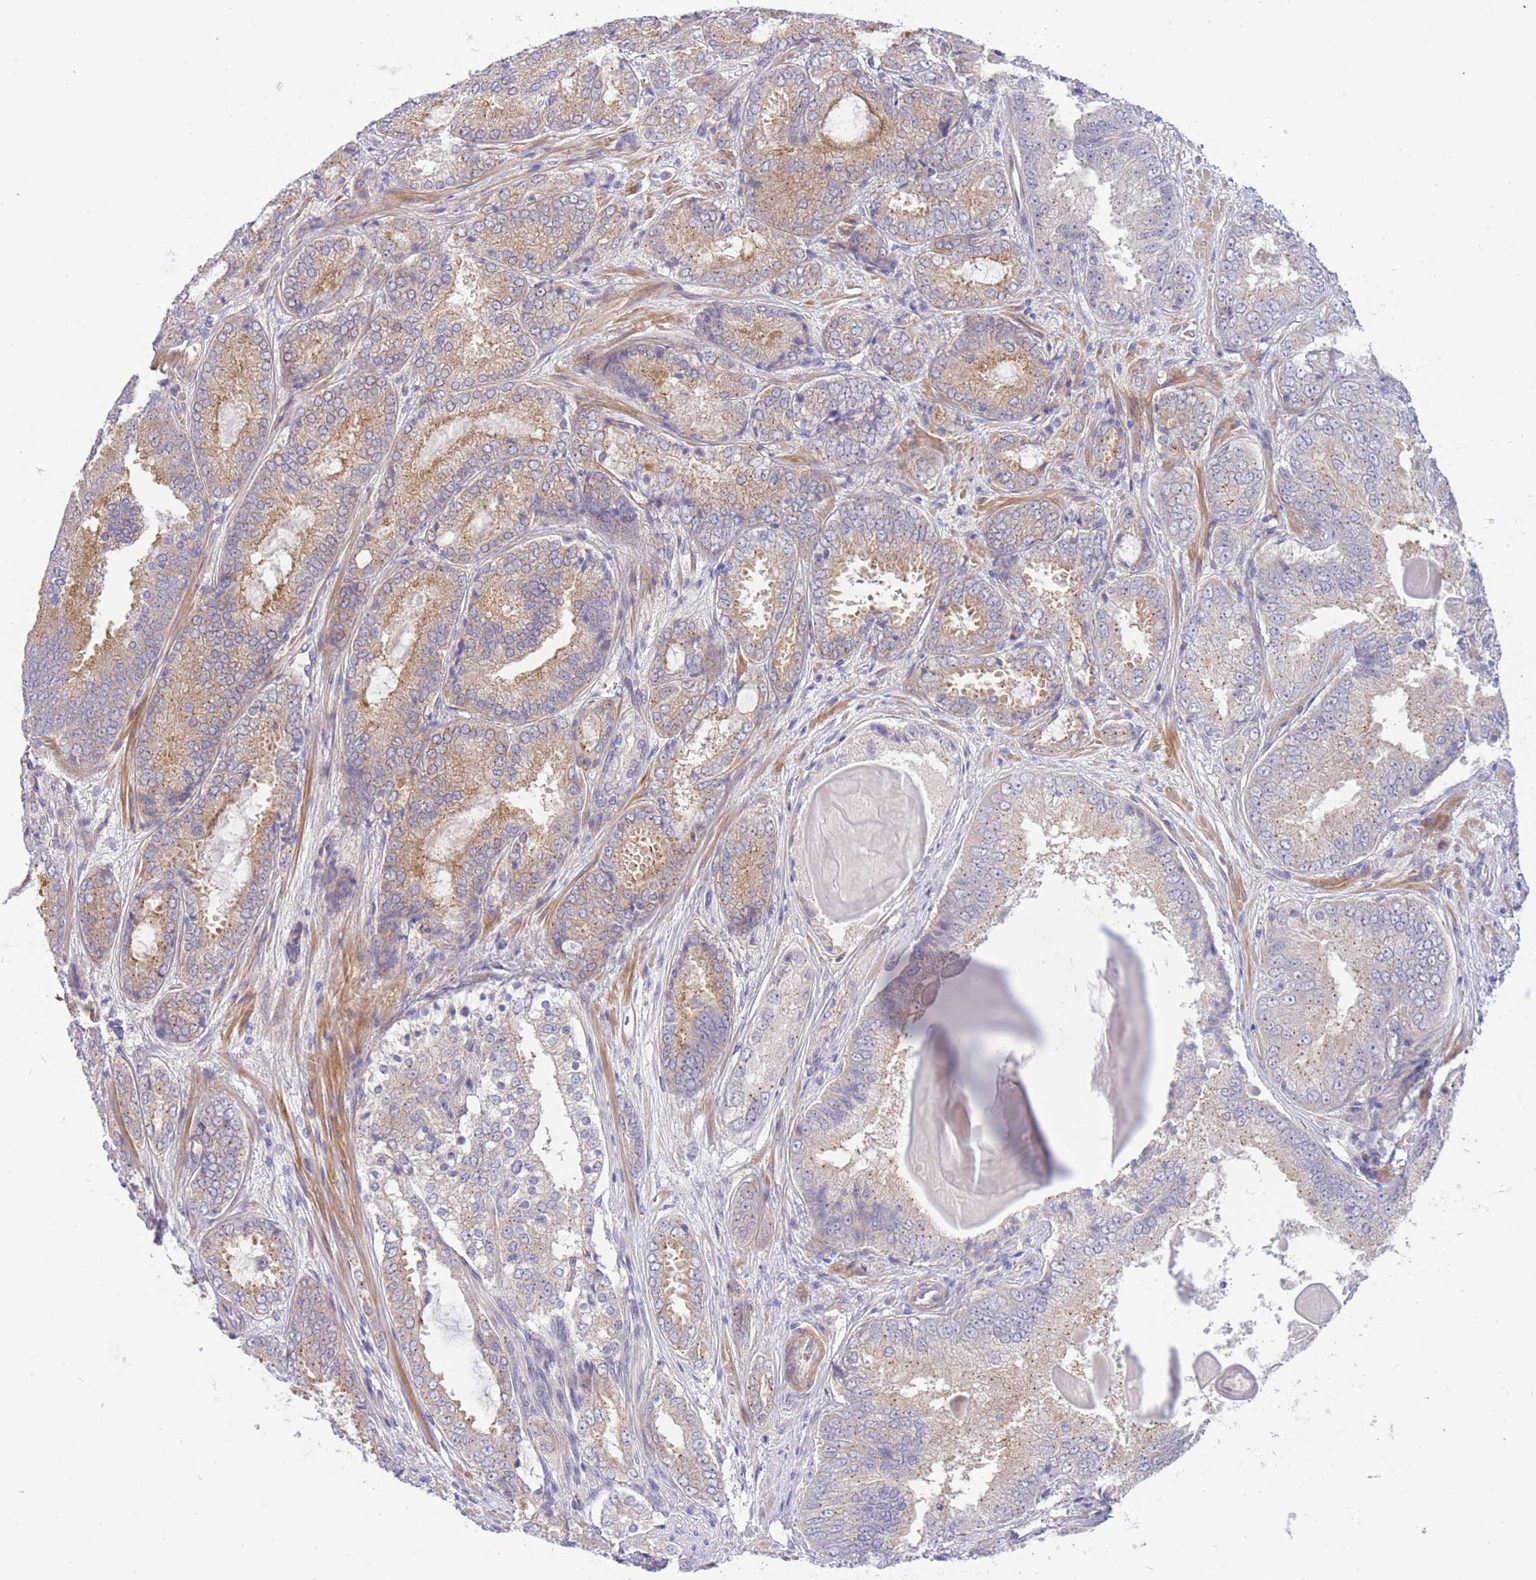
{"staining": {"intensity": "moderate", "quantity": "<25%", "location": "cytoplasmic/membranous"}, "tissue": "prostate cancer", "cell_type": "Tumor cells", "image_type": "cancer", "snomed": [{"axis": "morphology", "description": "Adenocarcinoma, High grade"}, {"axis": "topography", "description": "Prostate"}], "caption": "Protein expression analysis of prostate high-grade adenocarcinoma shows moderate cytoplasmic/membranous positivity in about <25% of tumor cells.", "gene": "APOL4", "patient": {"sex": "male", "age": 63}}